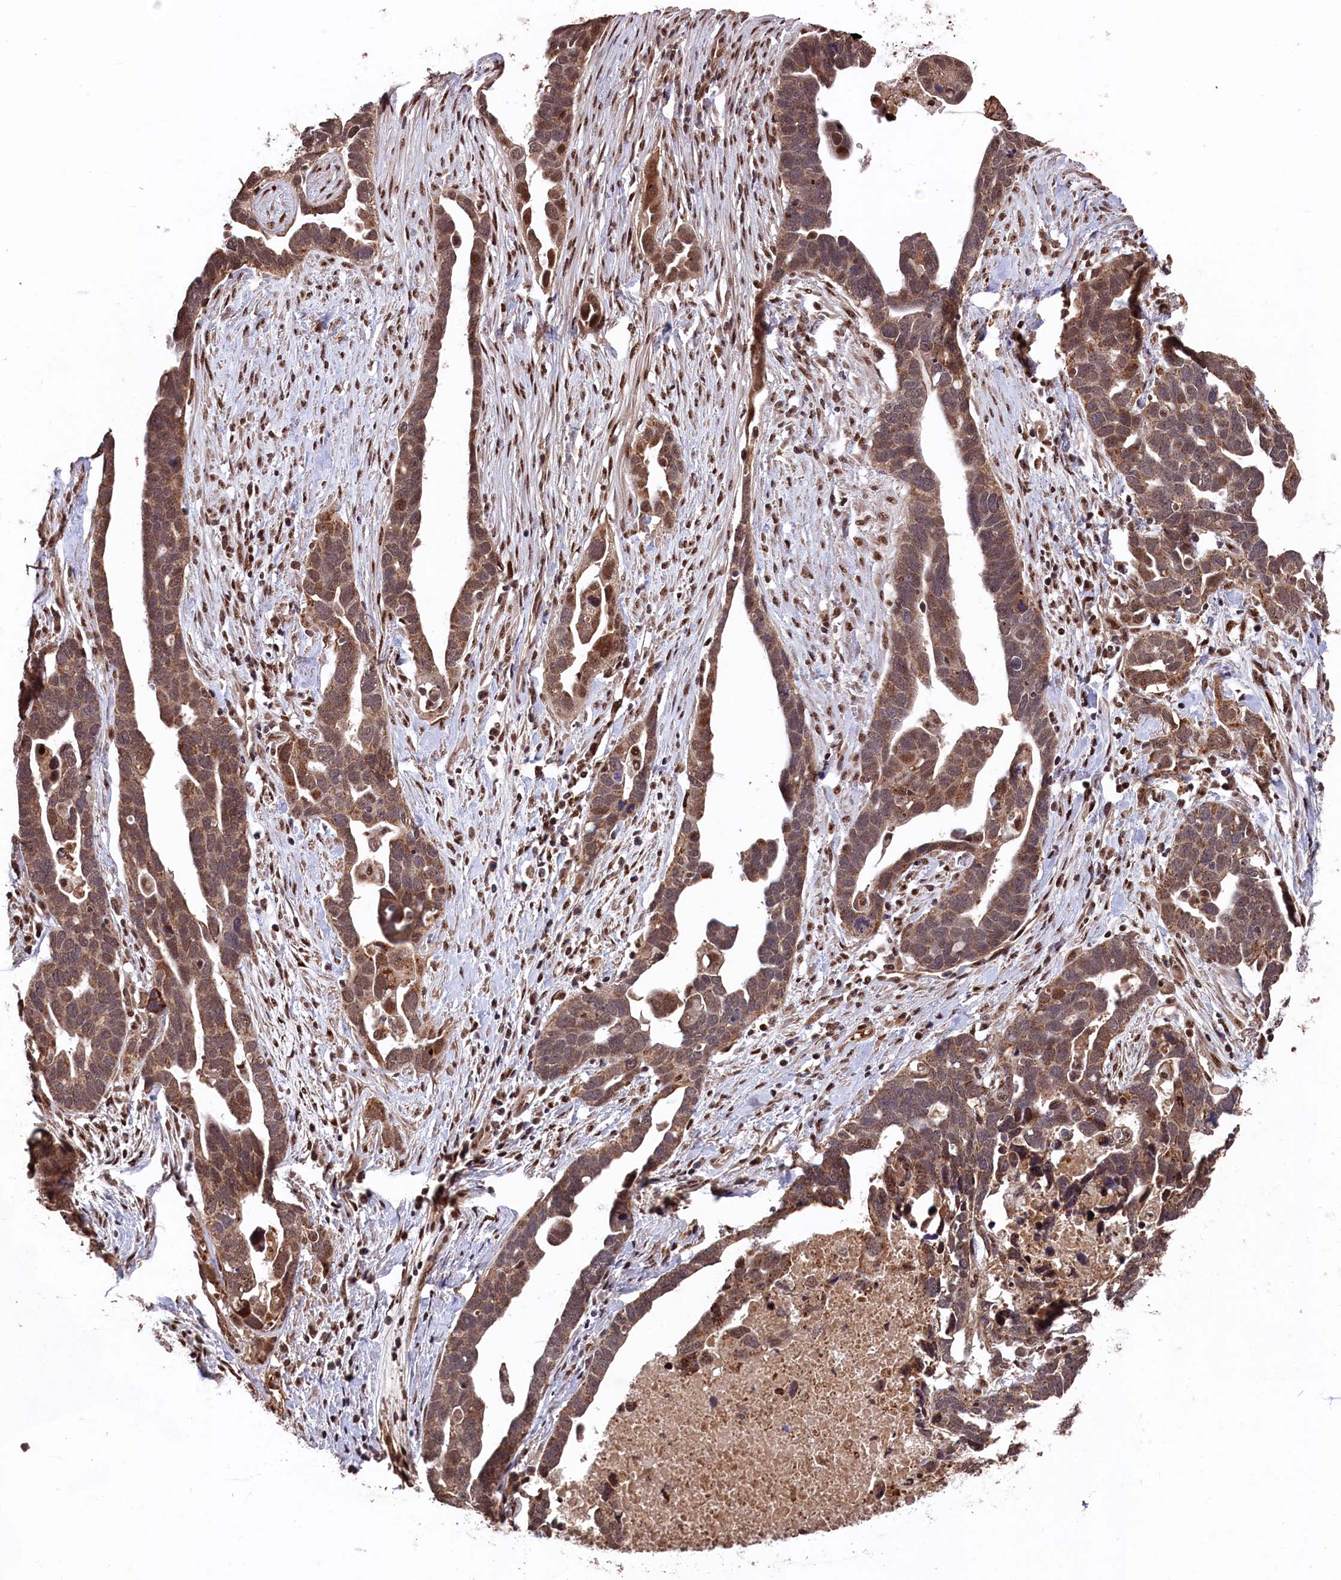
{"staining": {"intensity": "moderate", "quantity": ">75%", "location": "cytoplasmic/membranous,nuclear"}, "tissue": "ovarian cancer", "cell_type": "Tumor cells", "image_type": "cancer", "snomed": [{"axis": "morphology", "description": "Cystadenocarcinoma, serous, NOS"}, {"axis": "topography", "description": "Ovary"}], "caption": "Immunohistochemical staining of ovarian cancer displays moderate cytoplasmic/membranous and nuclear protein expression in about >75% of tumor cells.", "gene": "CLPX", "patient": {"sex": "female", "age": 54}}